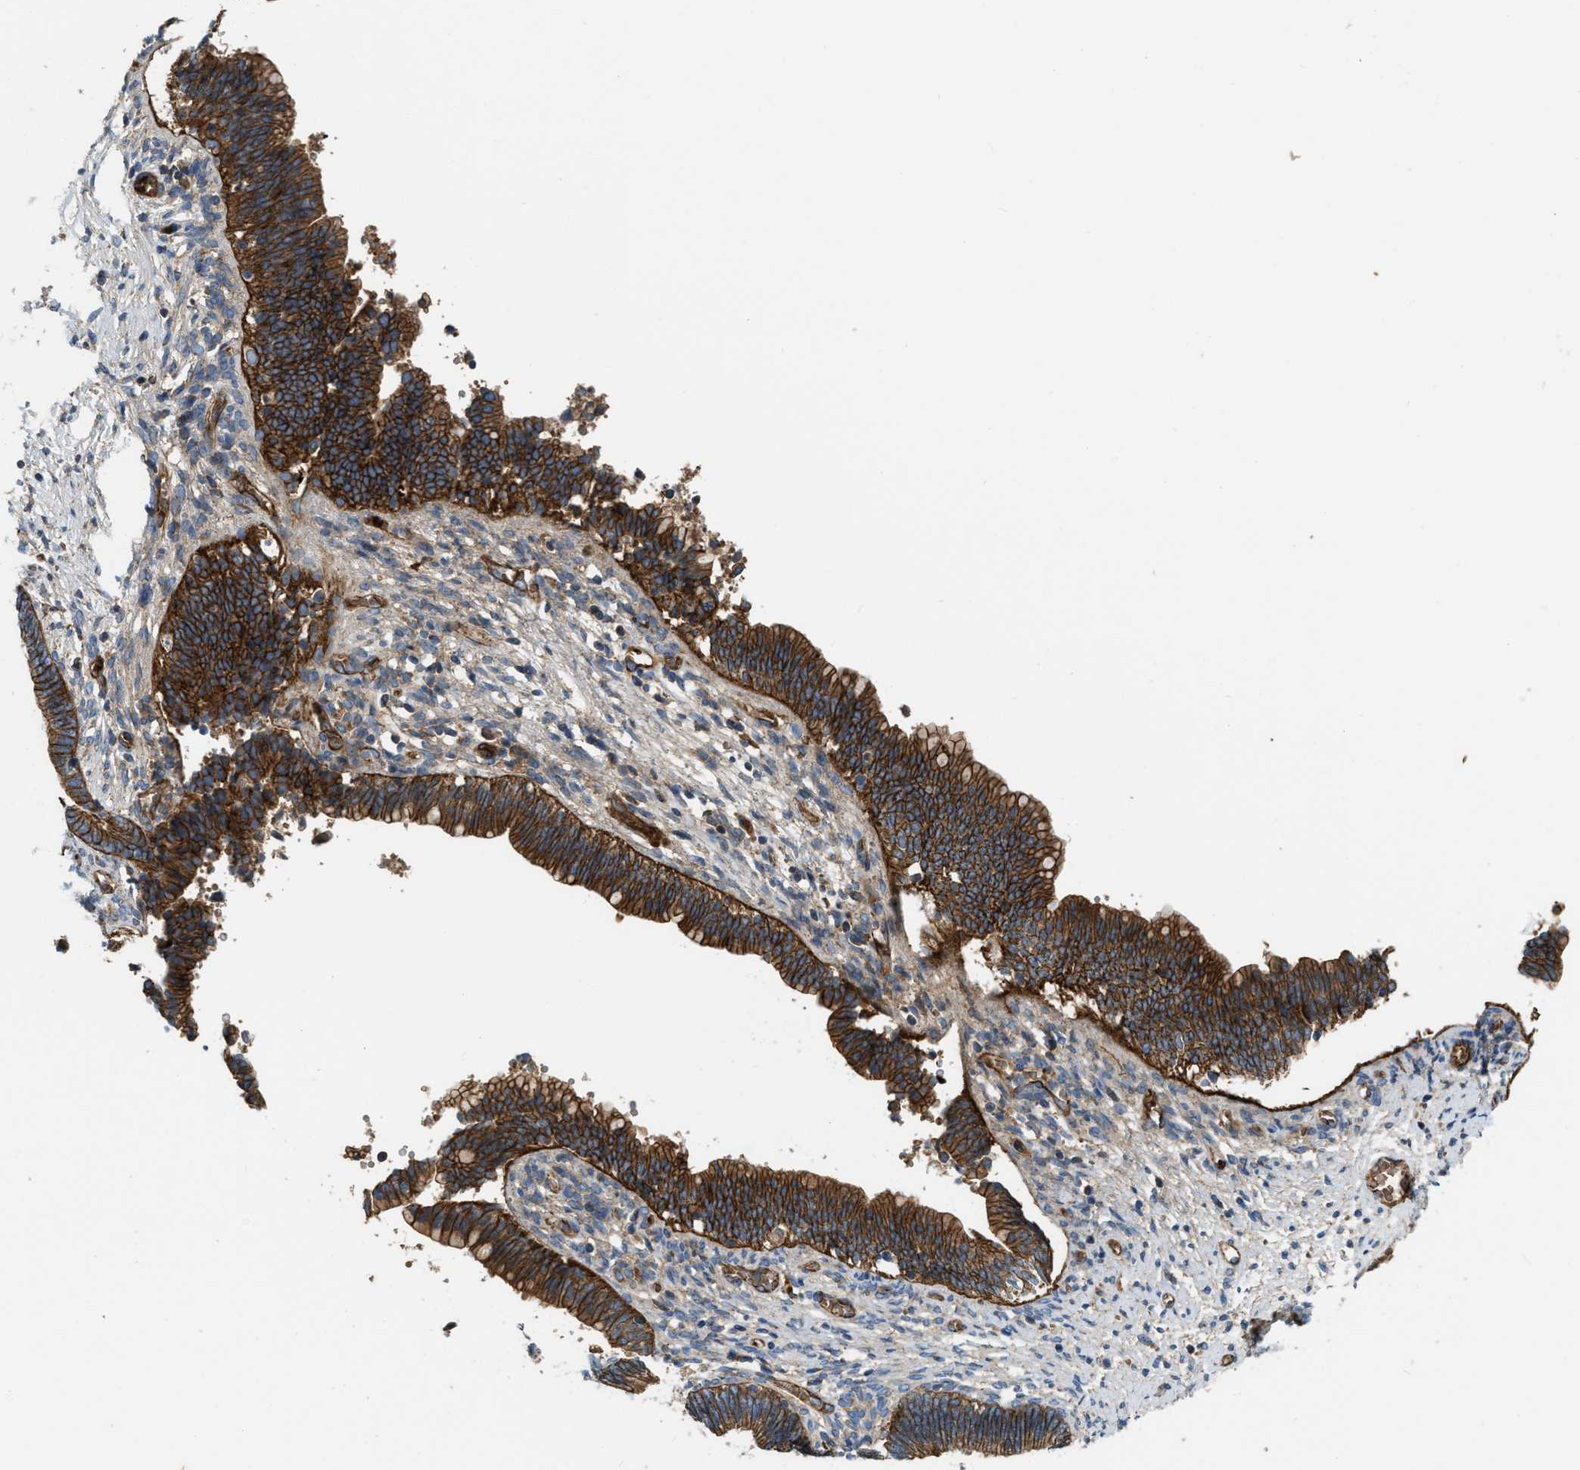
{"staining": {"intensity": "strong", "quantity": ">75%", "location": "cytoplasmic/membranous"}, "tissue": "cervical cancer", "cell_type": "Tumor cells", "image_type": "cancer", "snomed": [{"axis": "morphology", "description": "Adenocarcinoma, NOS"}, {"axis": "topography", "description": "Cervix"}], "caption": "Immunohistochemistry (IHC) micrograph of neoplastic tissue: cervical adenocarcinoma stained using immunohistochemistry (IHC) displays high levels of strong protein expression localized specifically in the cytoplasmic/membranous of tumor cells, appearing as a cytoplasmic/membranous brown color.", "gene": "ERC1", "patient": {"sex": "female", "age": 44}}